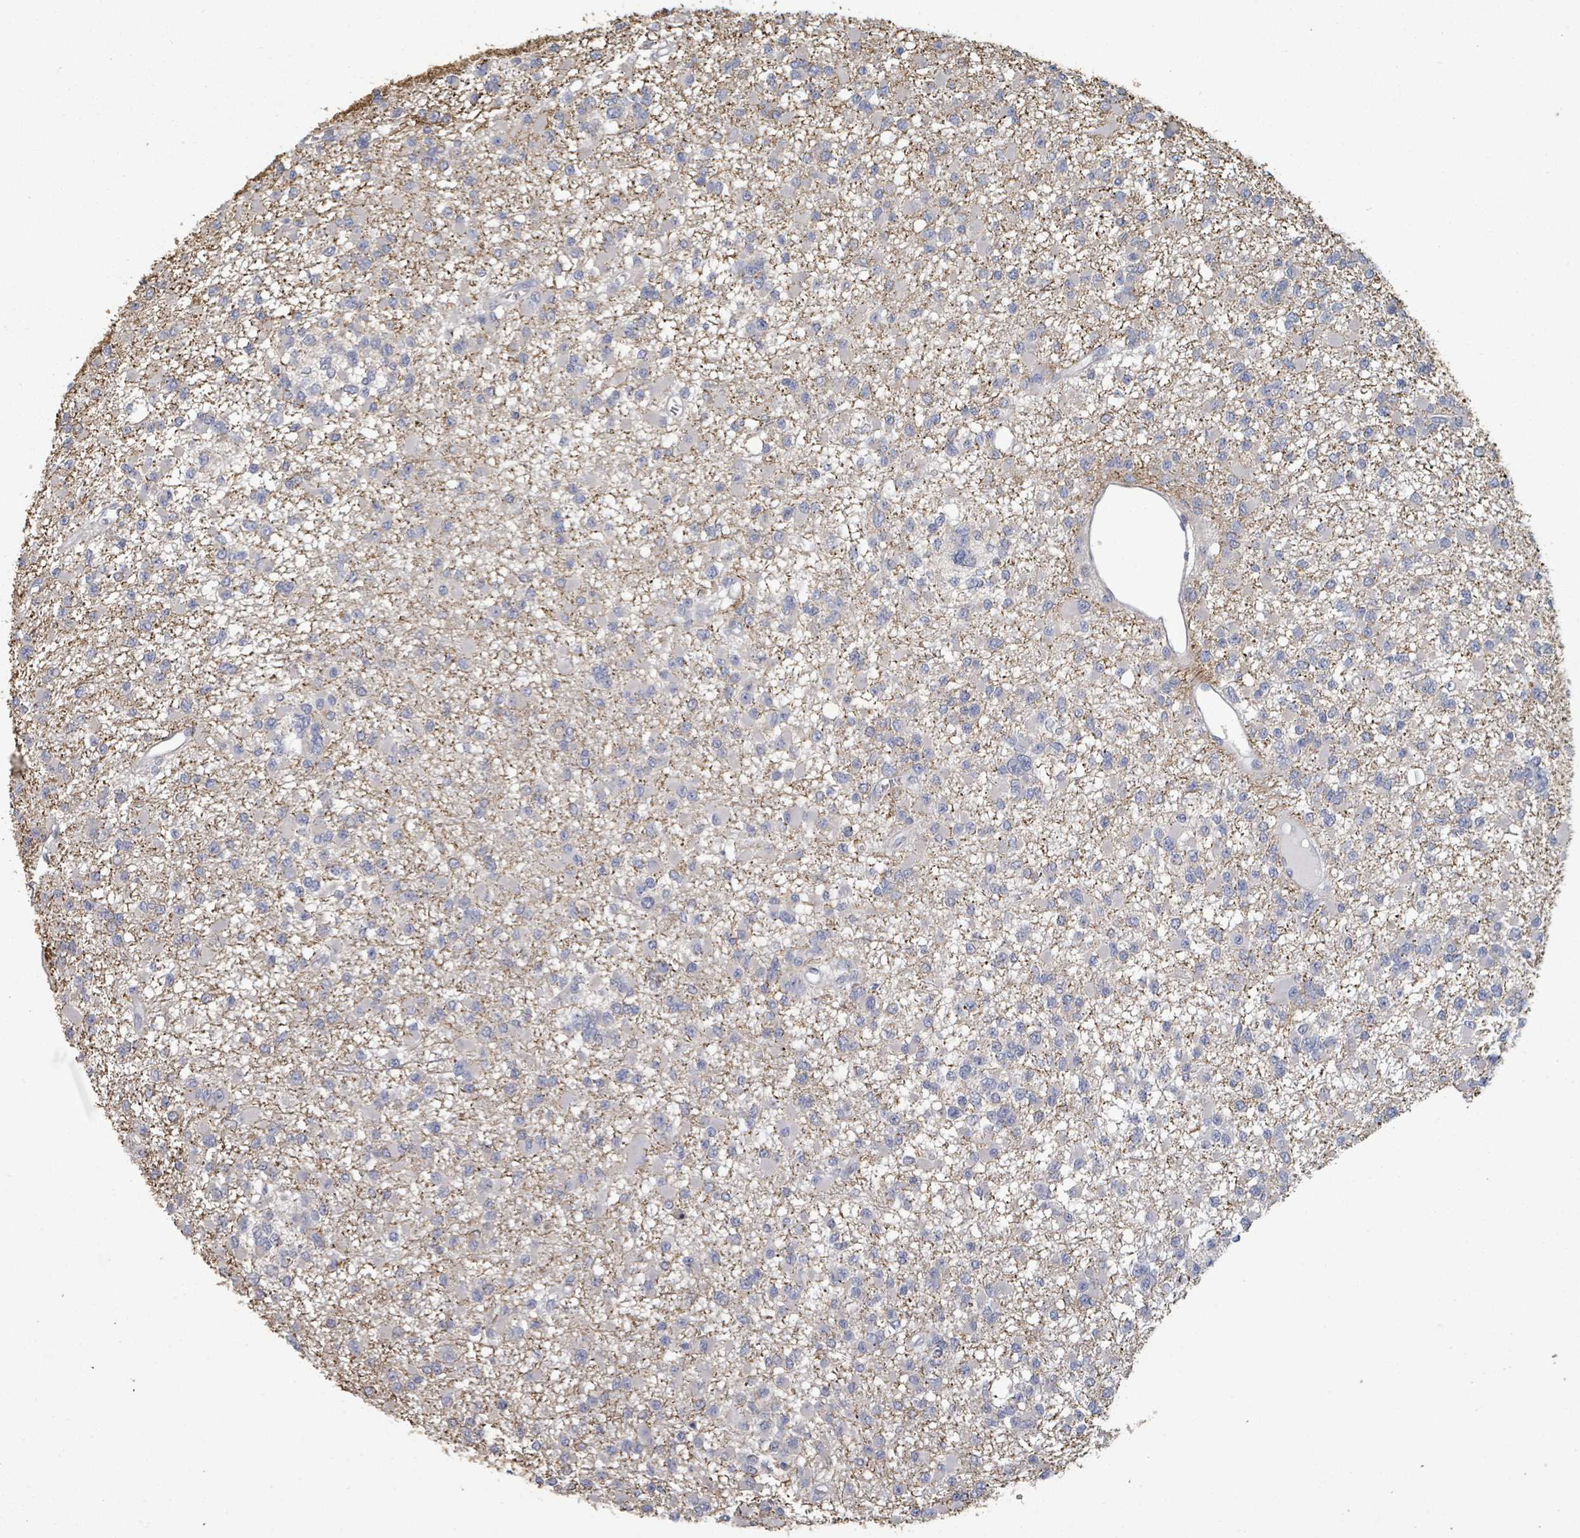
{"staining": {"intensity": "negative", "quantity": "none", "location": "none"}, "tissue": "glioma", "cell_type": "Tumor cells", "image_type": "cancer", "snomed": [{"axis": "morphology", "description": "Glioma, malignant, Low grade"}, {"axis": "topography", "description": "Brain"}], "caption": "Human glioma stained for a protein using immunohistochemistry demonstrates no positivity in tumor cells.", "gene": "PLAUR", "patient": {"sex": "female", "age": 22}}